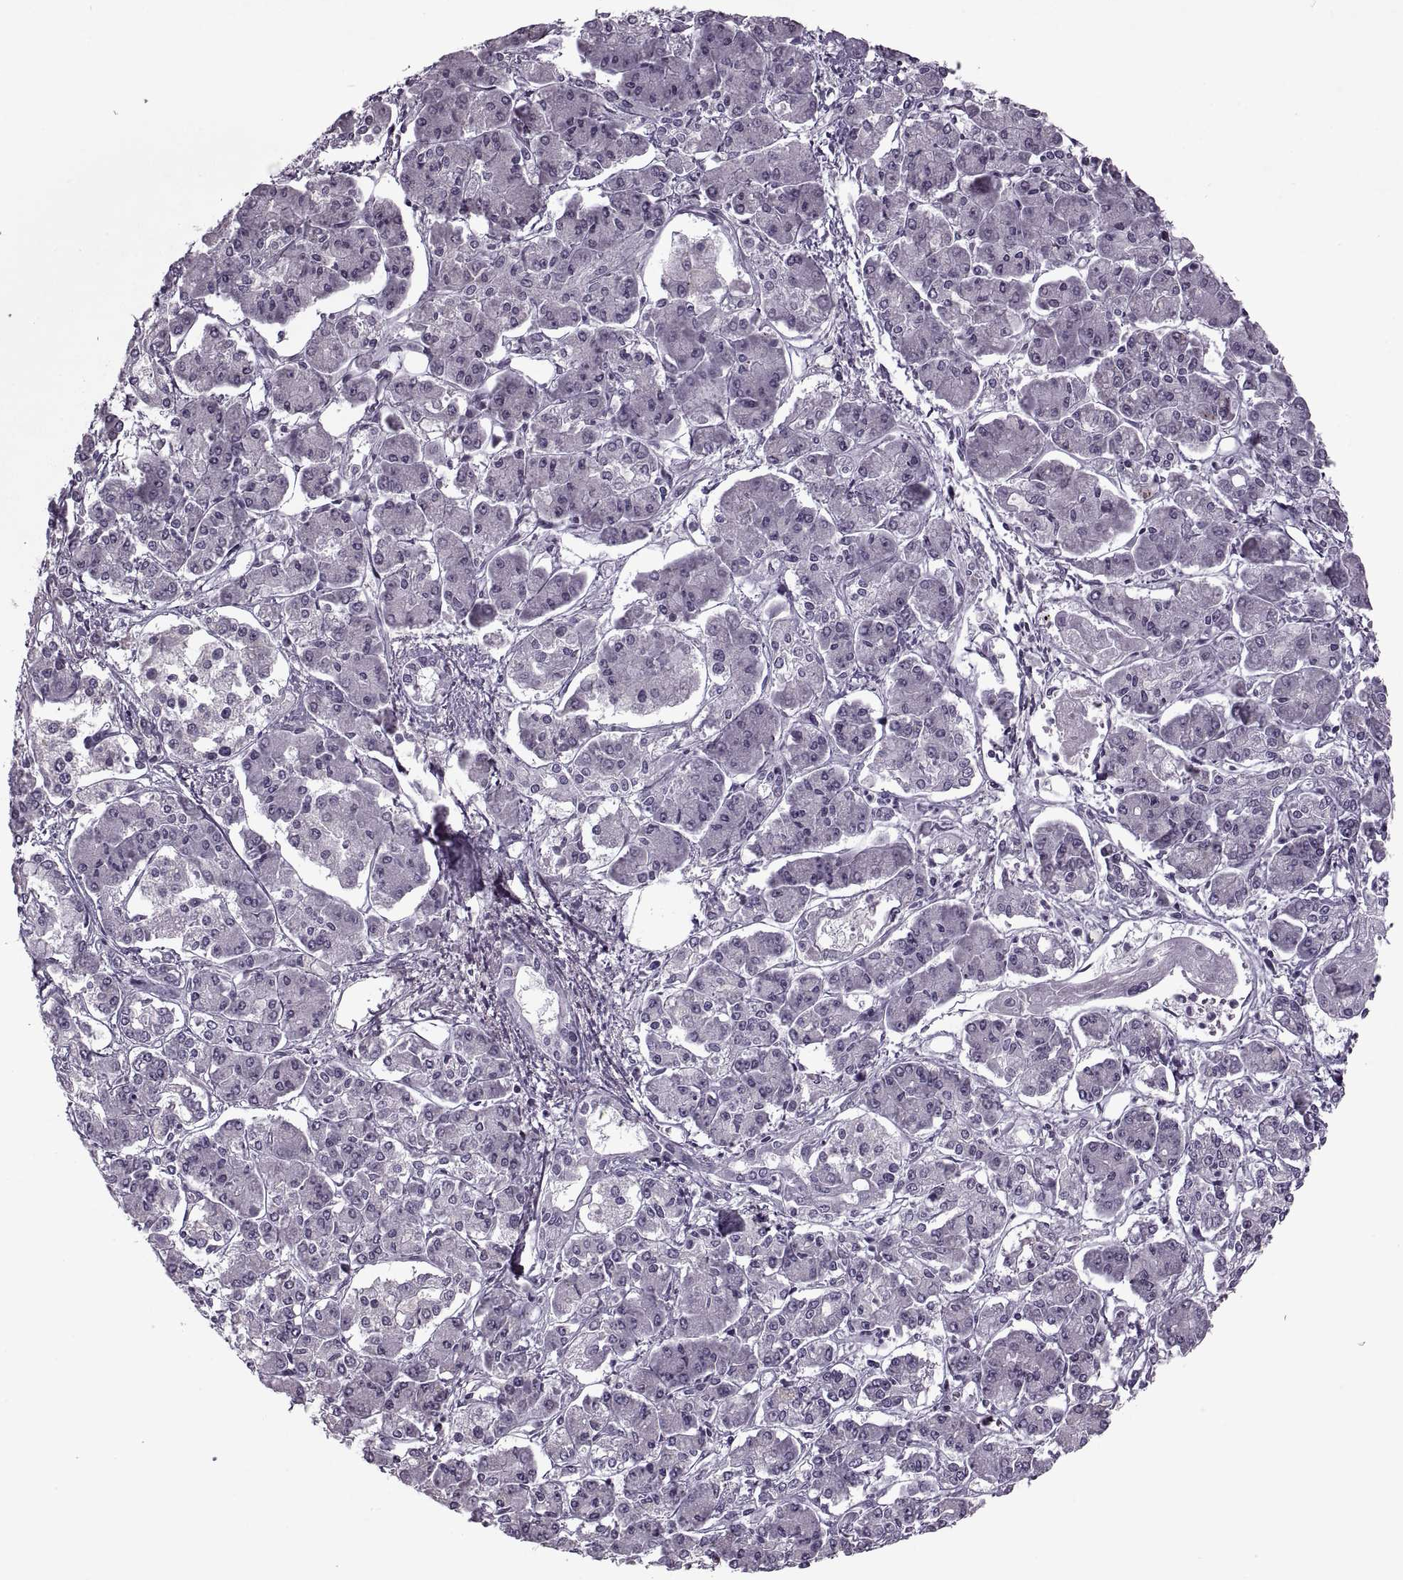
{"staining": {"intensity": "negative", "quantity": "none", "location": "none"}, "tissue": "pancreatic cancer", "cell_type": "Tumor cells", "image_type": "cancer", "snomed": [{"axis": "morphology", "description": "Adenocarcinoma, NOS"}, {"axis": "topography", "description": "Pancreas"}], "caption": "IHC micrograph of pancreatic cancer stained for a protein (brown), which exhibits no expression in tumor cells. Brightfield microscopy of IHC stained with DAB (3,3'-diaminobenzidine) (brown) and hematoxylin (blue), captured at high magnification.", "gene": "MGAT4D", "patient": {"sex": "male", "age": 85}}